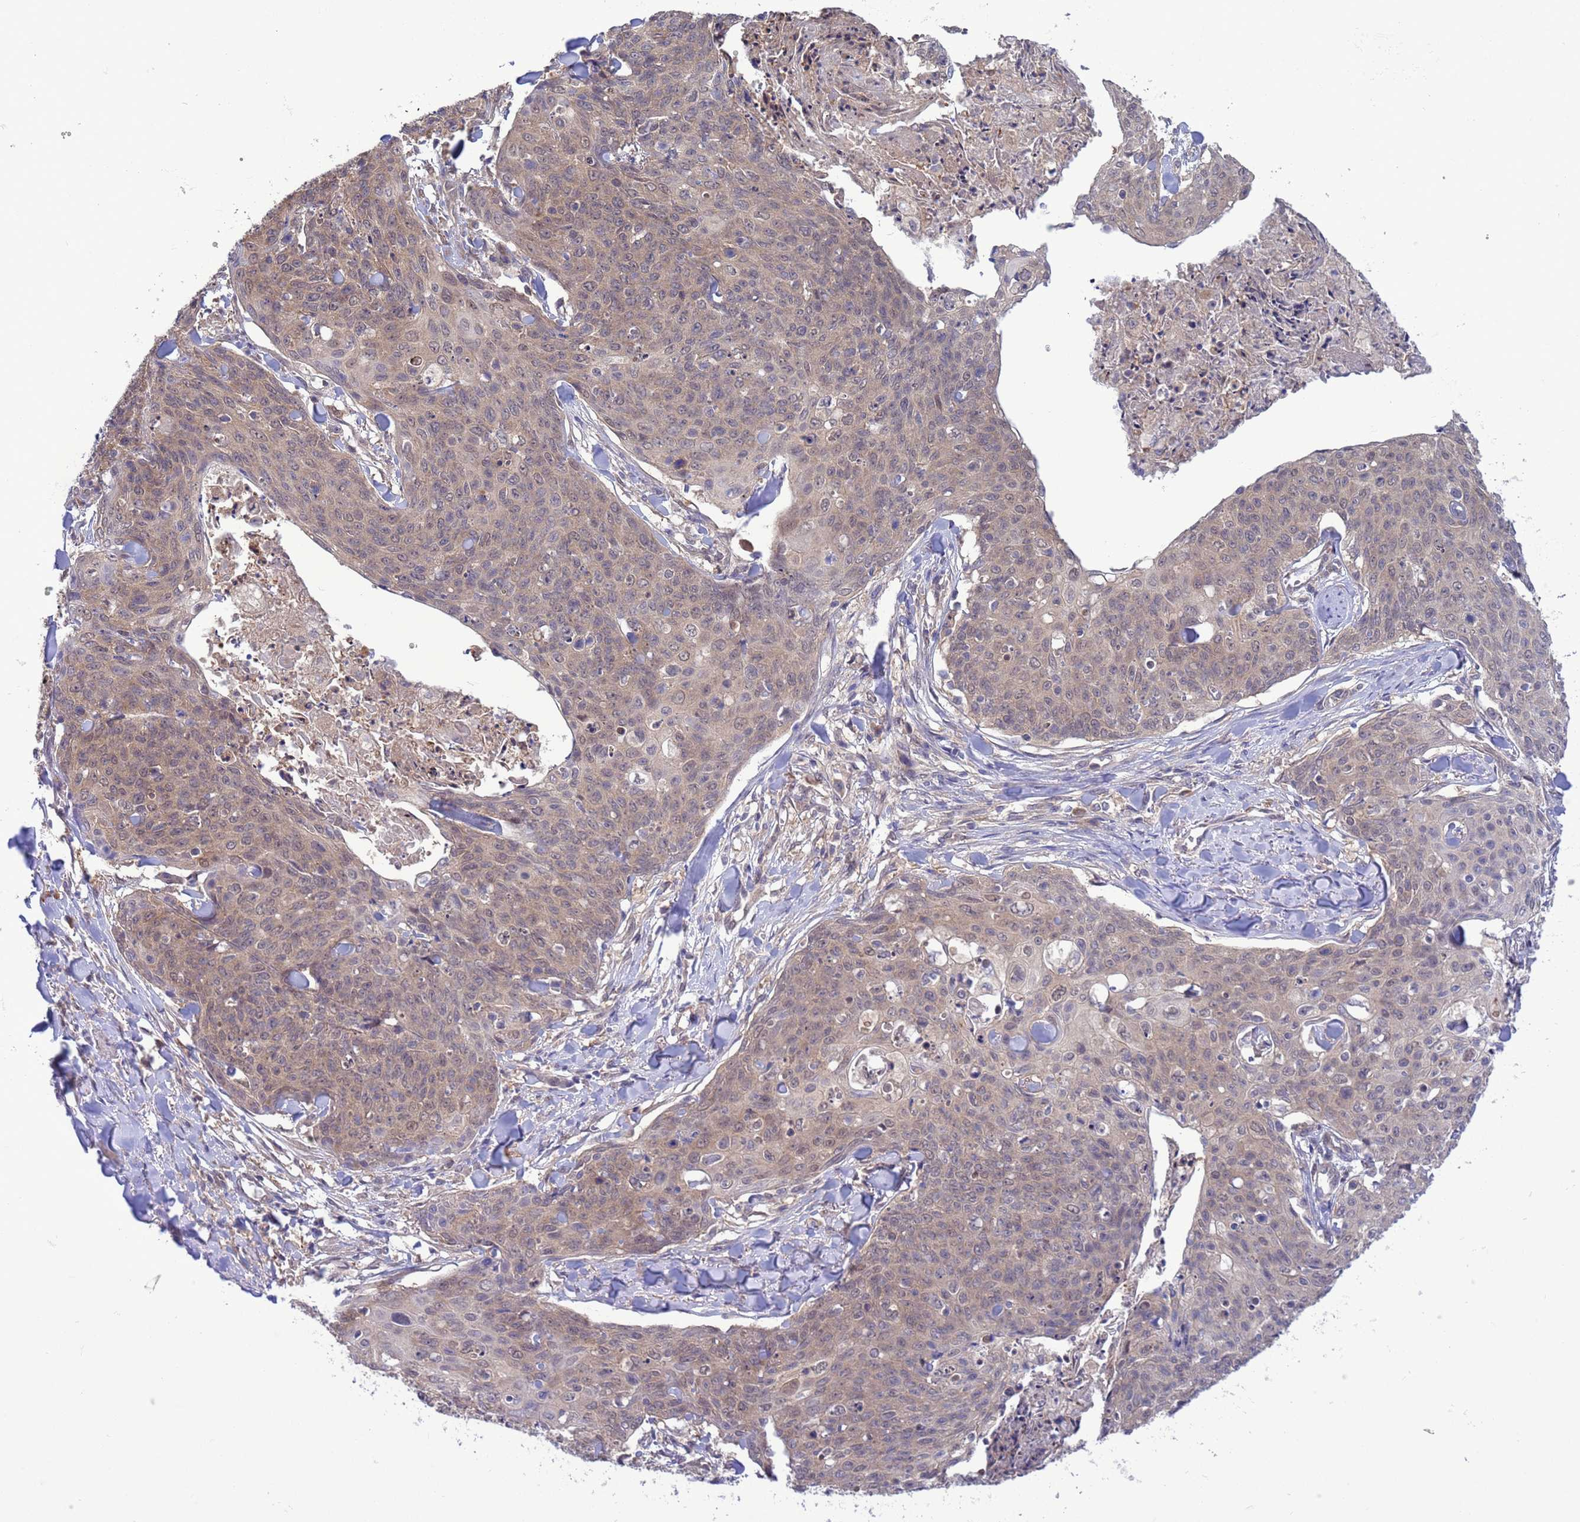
{"staining": {"intensity": "weak", "quantity": "25%-75%", "location": "cytoplasmic/membranous,nuclear"}, "tissue": "skin cancer", "cell_type": "Tumor cells", "image_type": "cancer", "snomed": [{"axis": "morphology", "description": "Squamous cell carcinoma, NOS"}, {"axis": "topography", "description": "Skin"}, {"axis": "topography", "description": "Vulva"}], "caption": "Protein analysis of skin cancer tissue reveals weak cytoplasmic/membranous and nuclear staining in approximately 25%-75% of tumor cells.", "gene": "ZNF461", "patient": {"sex": "female", "age": 85}}